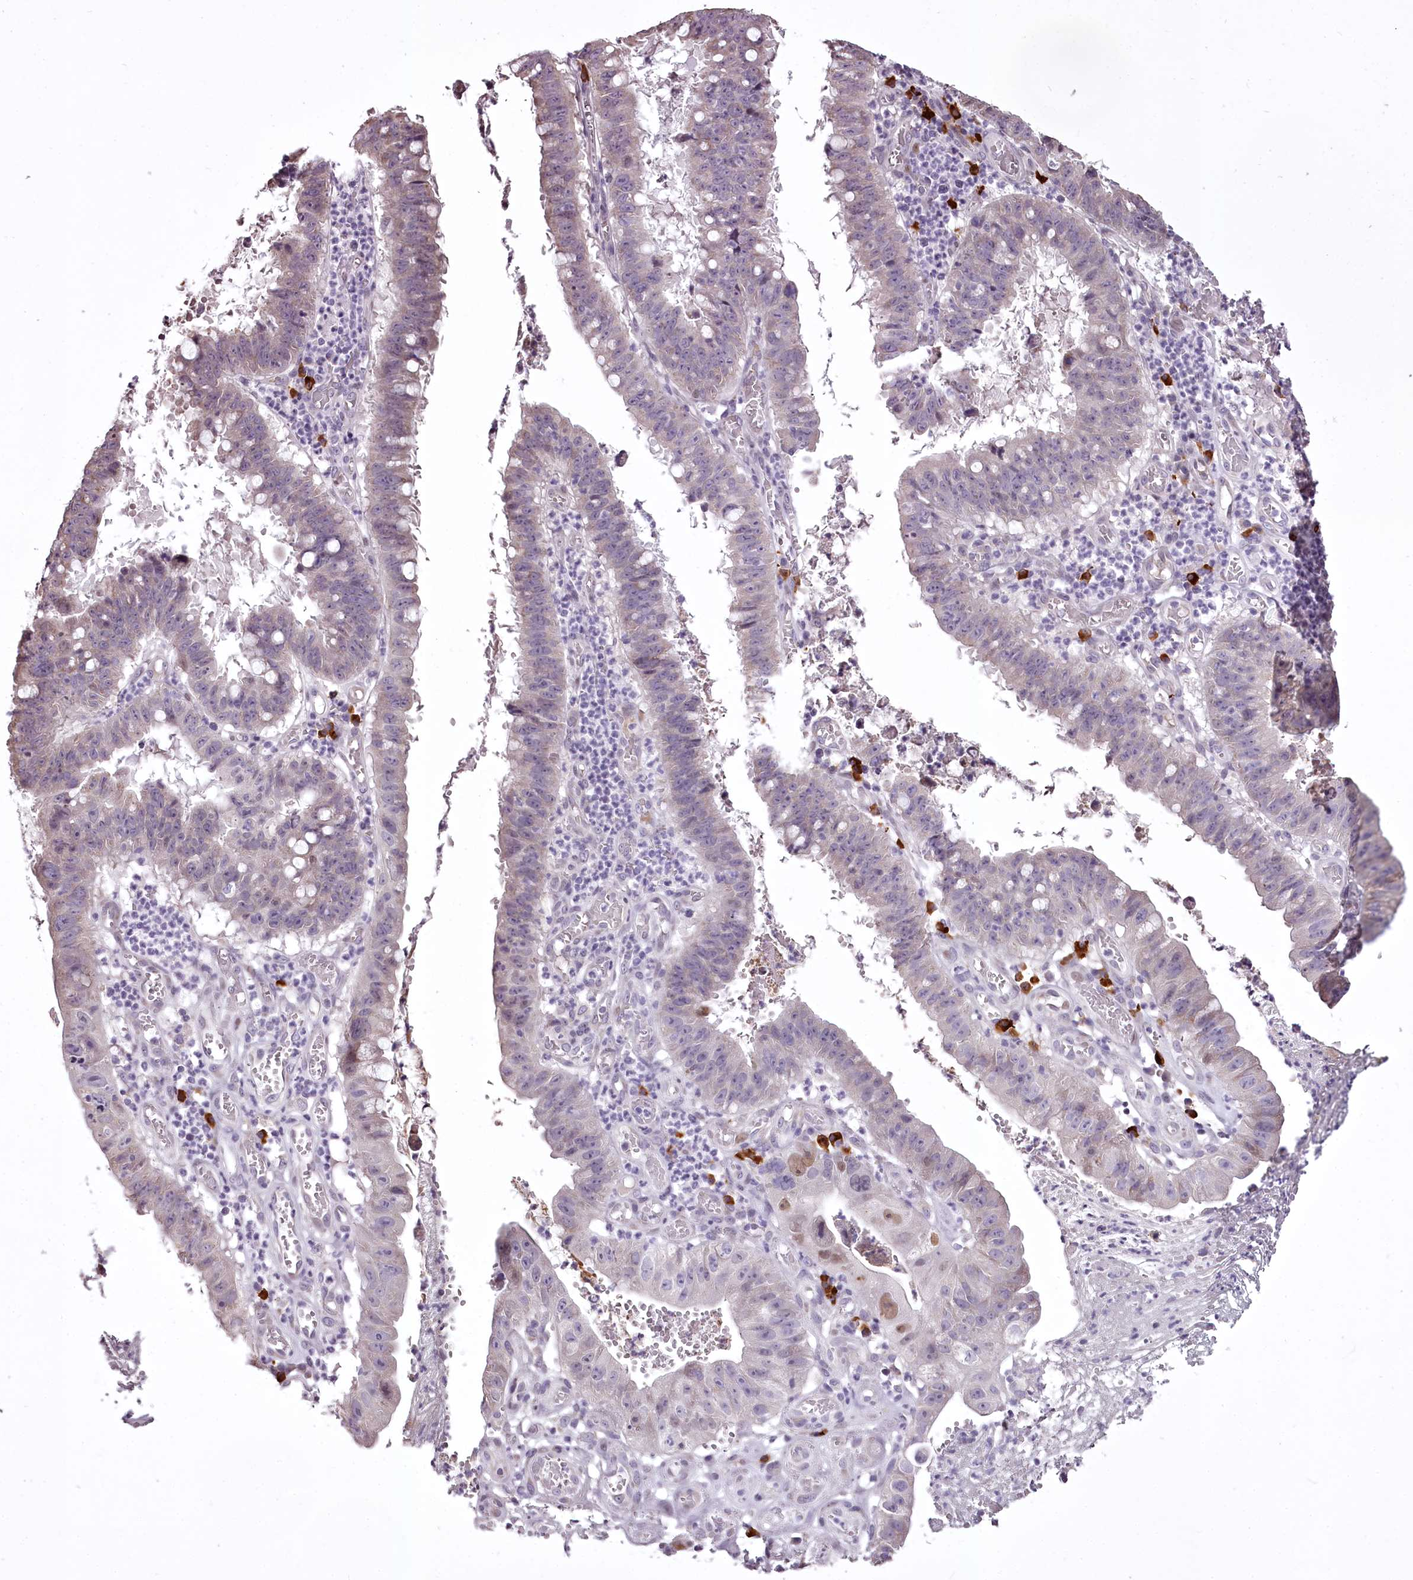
{"staining": {"intensity": "weak", "quantity": "25%-75%", "location": "cytoplasmic/membranous"}, "tissue": "stomach cancer", "cell_type": "Tumor cells", "image_type": "cancer", "snomed": [{"axis": "morphology", "description": "Adenocarcinoma, NOS"}, {"axis": "topography", "description": "Stomach"}], "caption": "This micrograph reveals immunohistochemistry (IHC) staining of human stomach adenocarcinoma, with low weak cytoplasmic/membranous expression in approximately 25%-75% of tumor cells.", "gene": "C1orf56", "patient": {"sex": "male", "age": 59}}